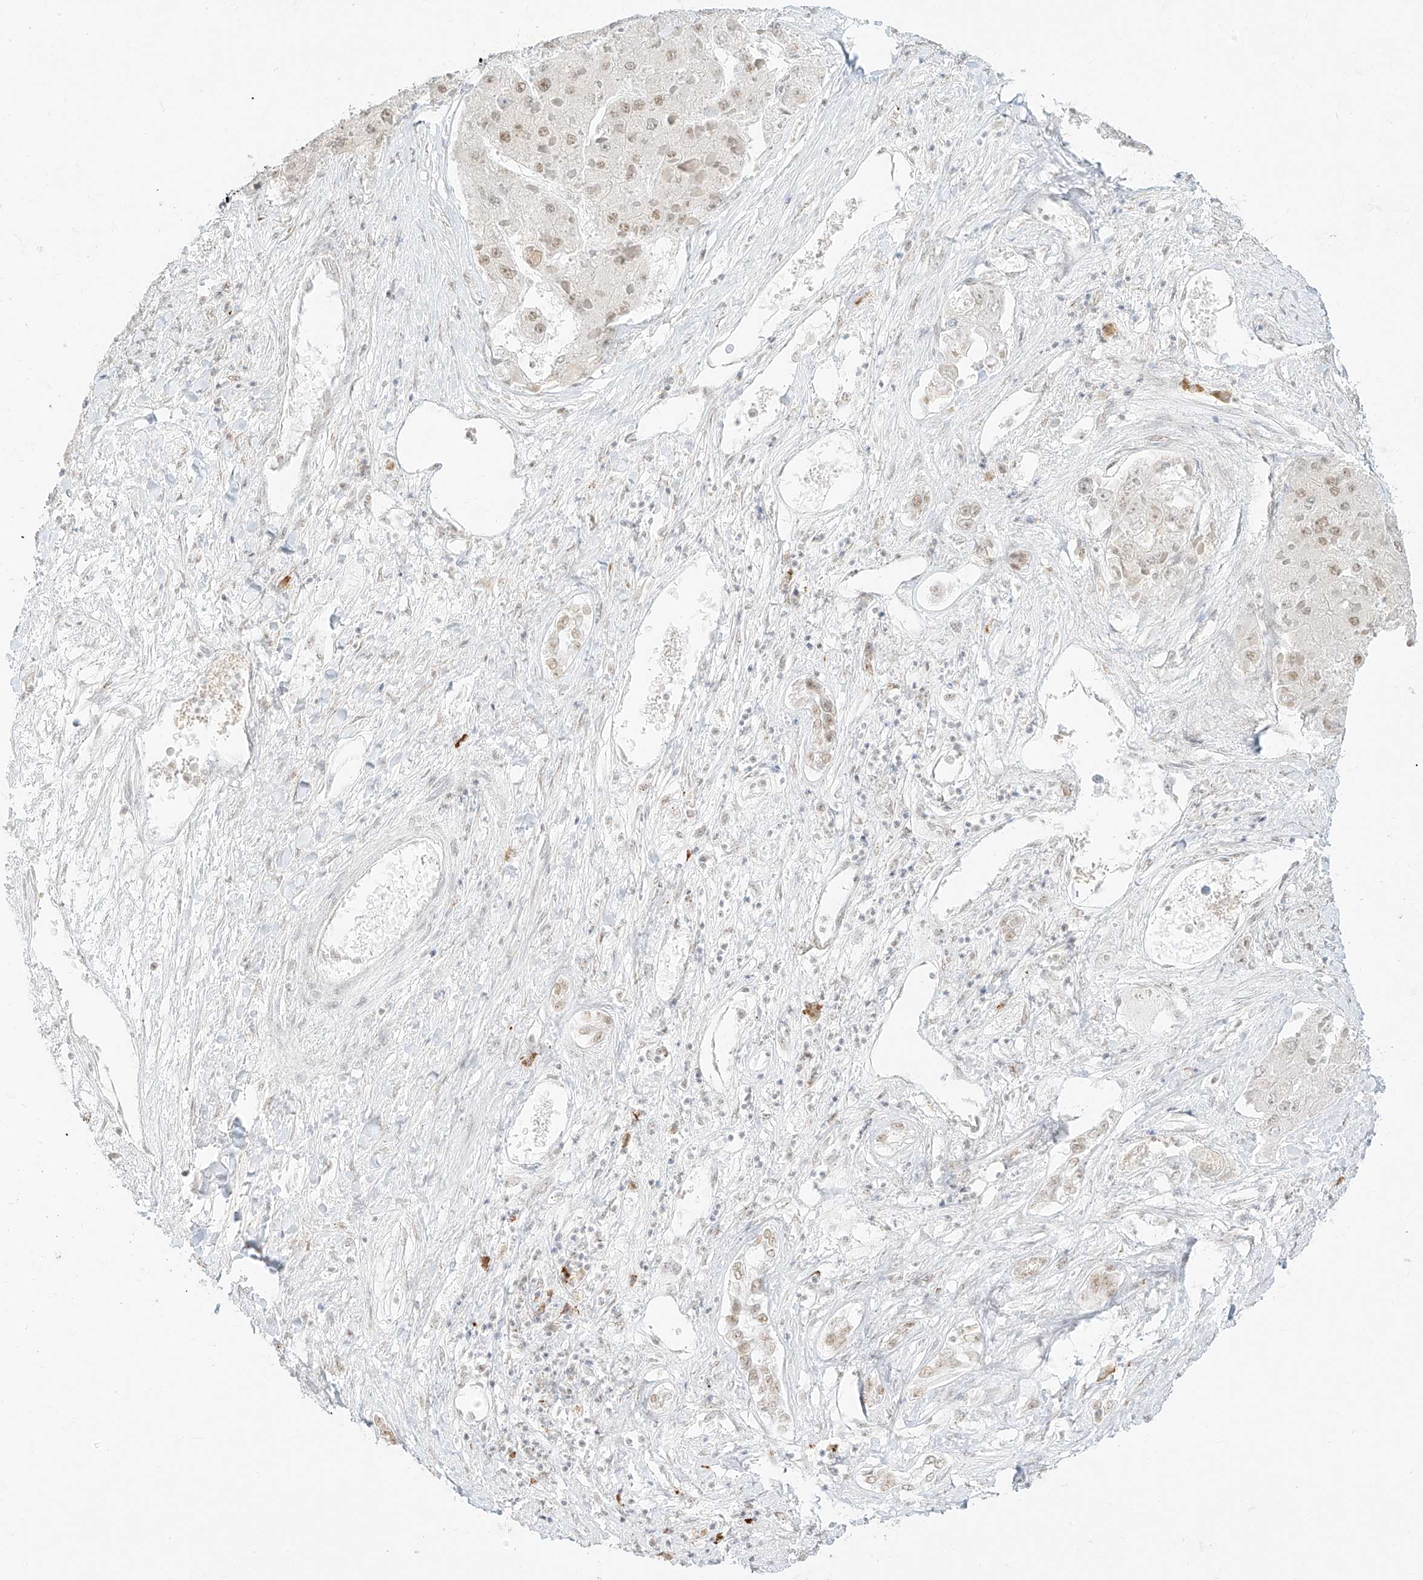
{"staining": {"intensity": "weak", "quantity": "25%-75%", "location": "nuclear"}, "tissue": "liver cancer", "cell_type": "Tumor cells", "image_type": "cancer", "snomed": [{"axis": "morphology", "description": "Carcinoma, Hepatocellular, NOS"}, {"axis": "topography", "description": "Liver"}], "caption": "IHC staining of liver hepatocellular carcinoma, which demonstrates low levels of weak nuclear expression in approximately 25%-75% of tumor cells indicating weak nuclear protein positivity. The staining was performed using DAB (3,3'-diaminobenzidine) (brown) for protein detection and nuclei were counterstained in hematoxylin (blue).", "gene": "SUPT5H", "patient": {"sex": "female", "age": 73}}